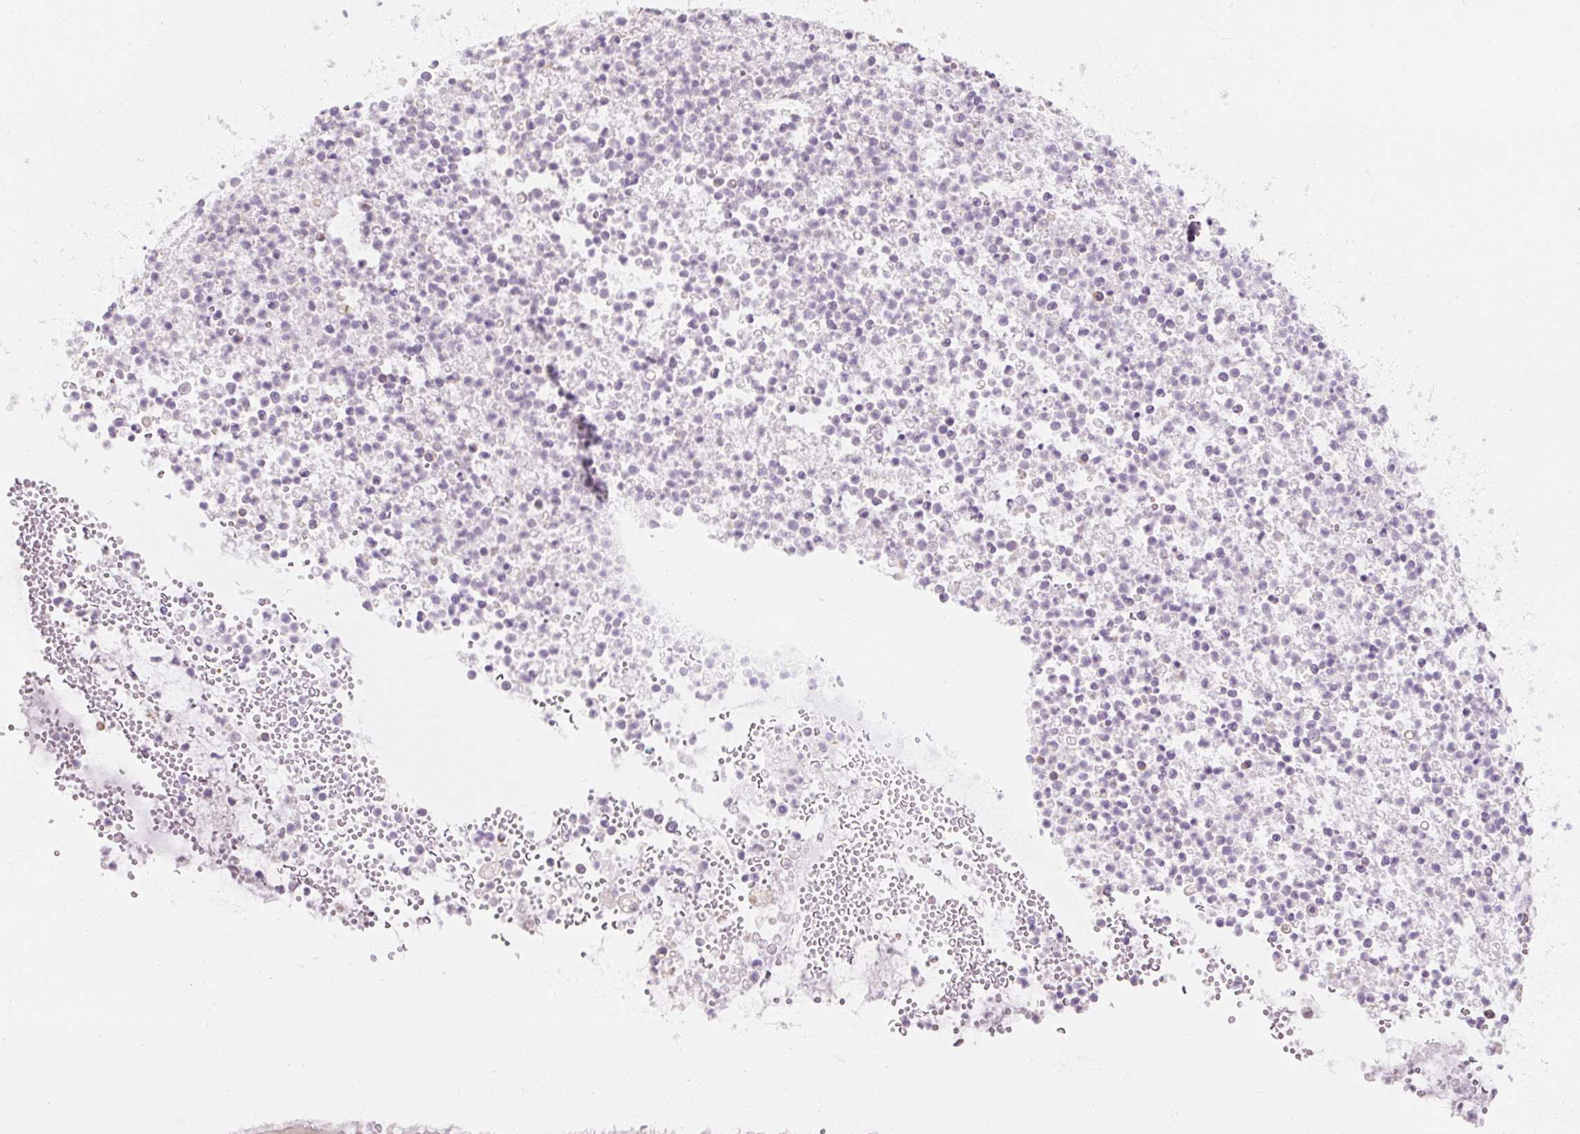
{"staining": {"intensity": "moderate", "quantity": "<25%", "location": "cytoplasmic/membranous"}, "tissue": "bronchus", "cell_type": "Respiratory epithelial cells", "image_type": "normal", "snomed": [{"axis": "morphology", "description": "Normal tissue, NOS"}, {"axis": "topography", "description": "Cartilage tissue"}, {"axis": "topography", "description": "Bronchus"}], "caption": "A micrograph showing moderate cytoplasmic/membranous staining in about <25% of respiratory epithelial cells in benign bronchus, as visualized by brown immunohistochemical staining.", "gene": "PWWP3B", "patient": {"sex": "male", "age": 56}}